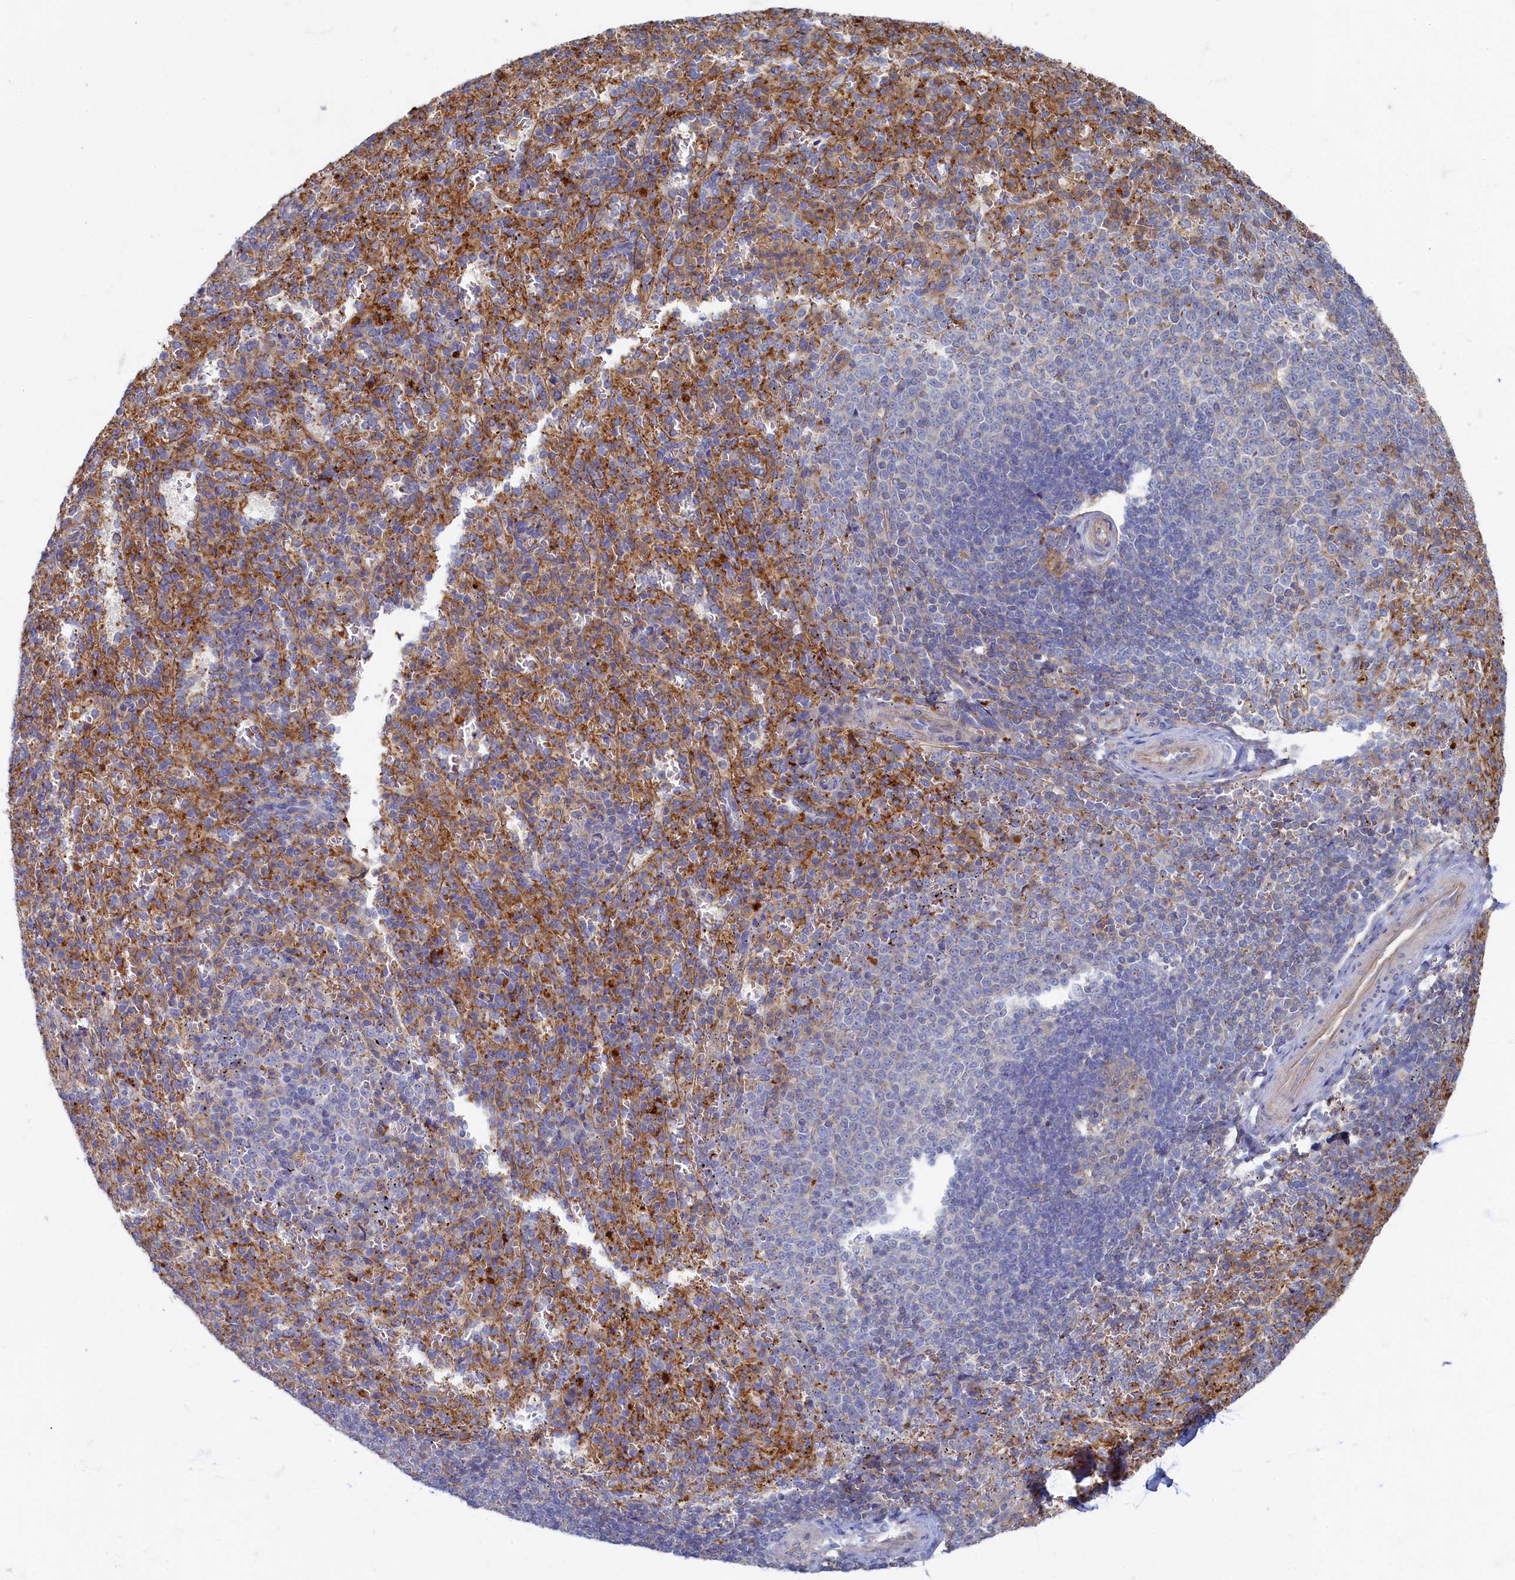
{"staining": {"intensity": "weak", "quantity": "<25%", "location": "cytoplasmic/membranous"}, "tissue": "spleen", "cell_type": "Cells in red pulp", "image_type": "normal", "snomed": [{"axis": "morphology", "description": "Normal tissue, NOS"}, {"axis": "topography", "description": "Spleen"}], "caption": "The image demonstrates no significant staining in cells in red pulp of spleen.", "gene": "PSMG2", "patient": {"sex": "female", "age": 21}}